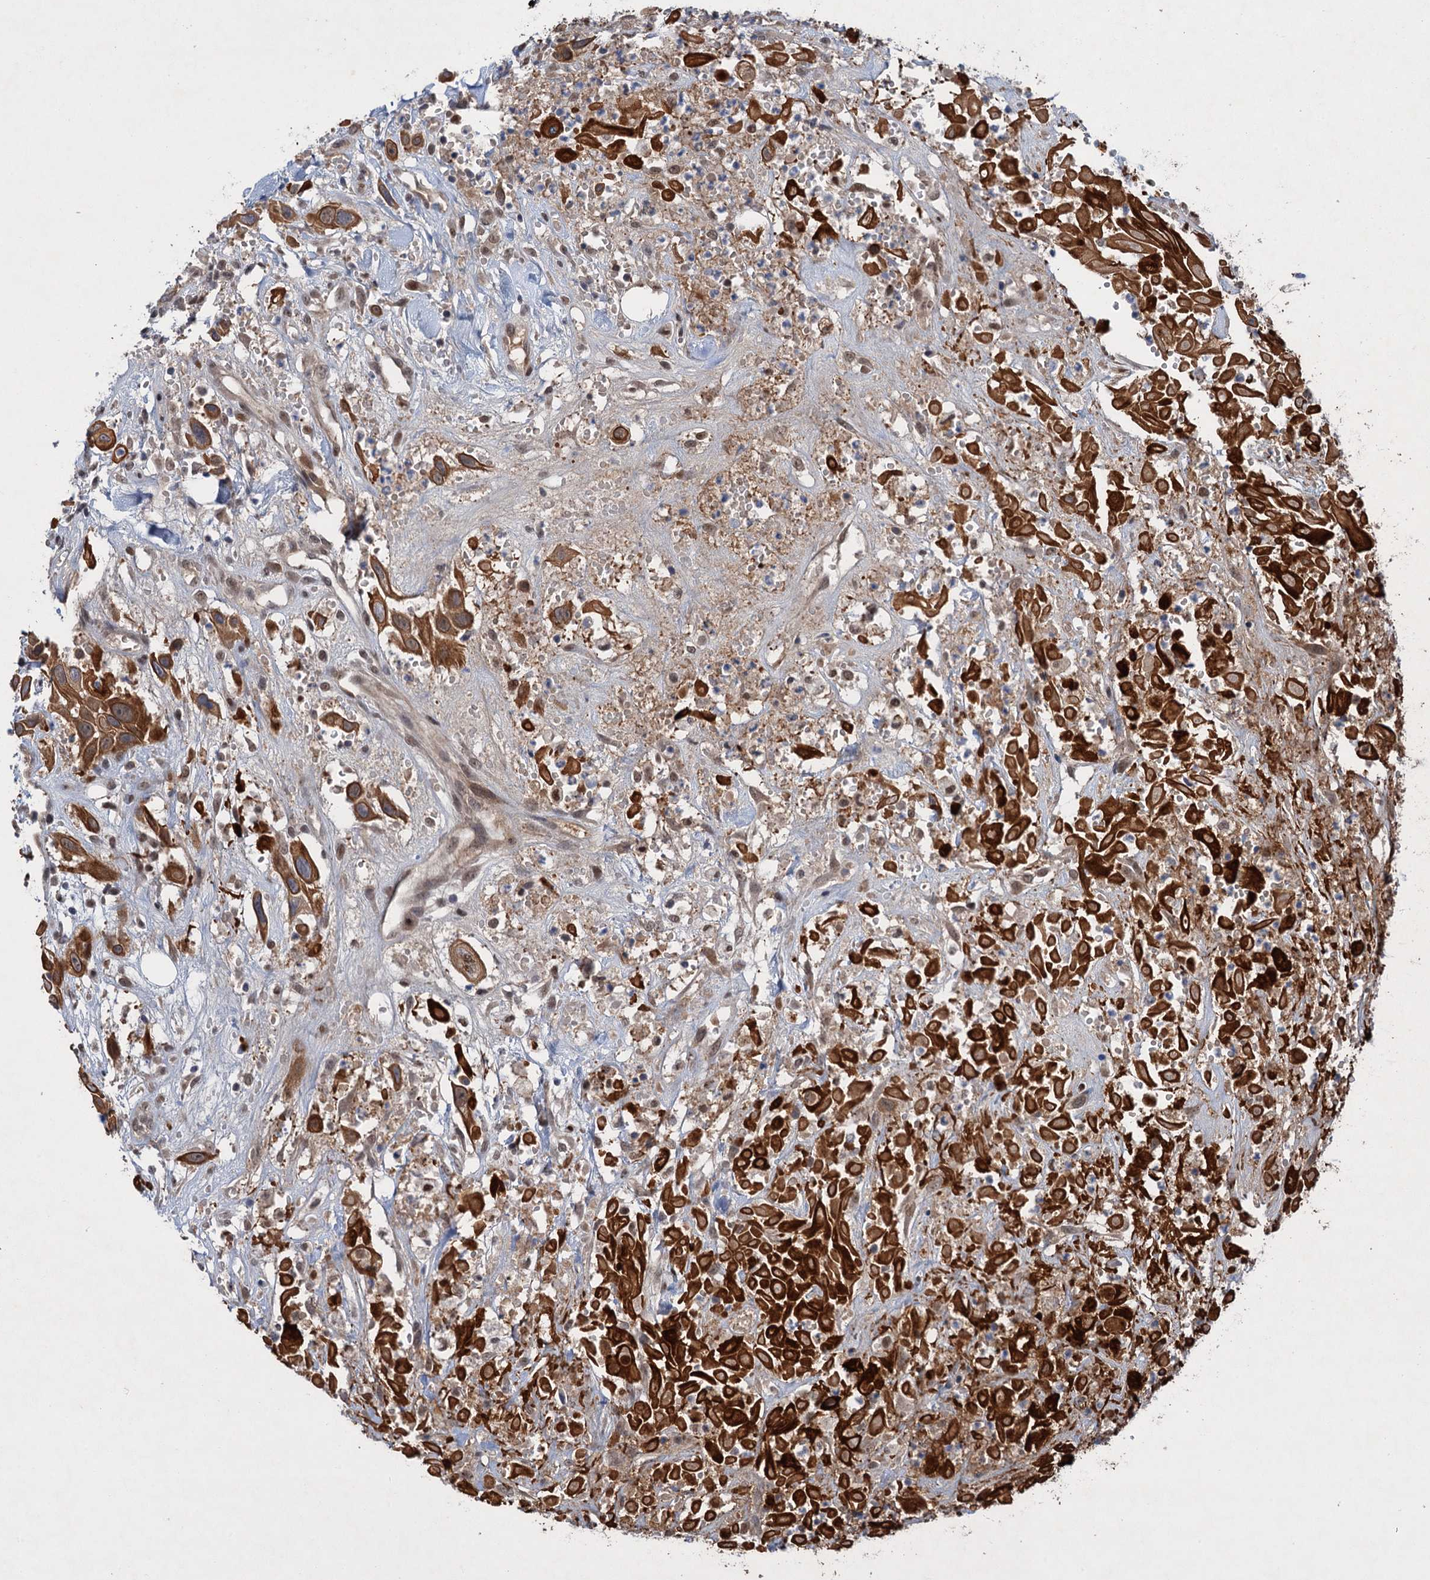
{"staining": {"intensity": "strong", "quantity": ">75%", "location": "cytoplasmic/membranous"}, "tissue": "head and neck cancer", "cell_type": "Tumor cells", "image_type": "cancer", "snomed": [{"axis": "morphology", "description": "Squamous cell carcinoma, NOS"}, {"axis": "topography", "description": "Head-Neck"}], "caption": "Protein expression analysis of human head and neck squamous cell carcinoma reveals strong cytoplasmic/membranous staining in approximately >75% of tumor cells.", "gene": "TTC31", "patient": {"sex": "male", "age": 81}}